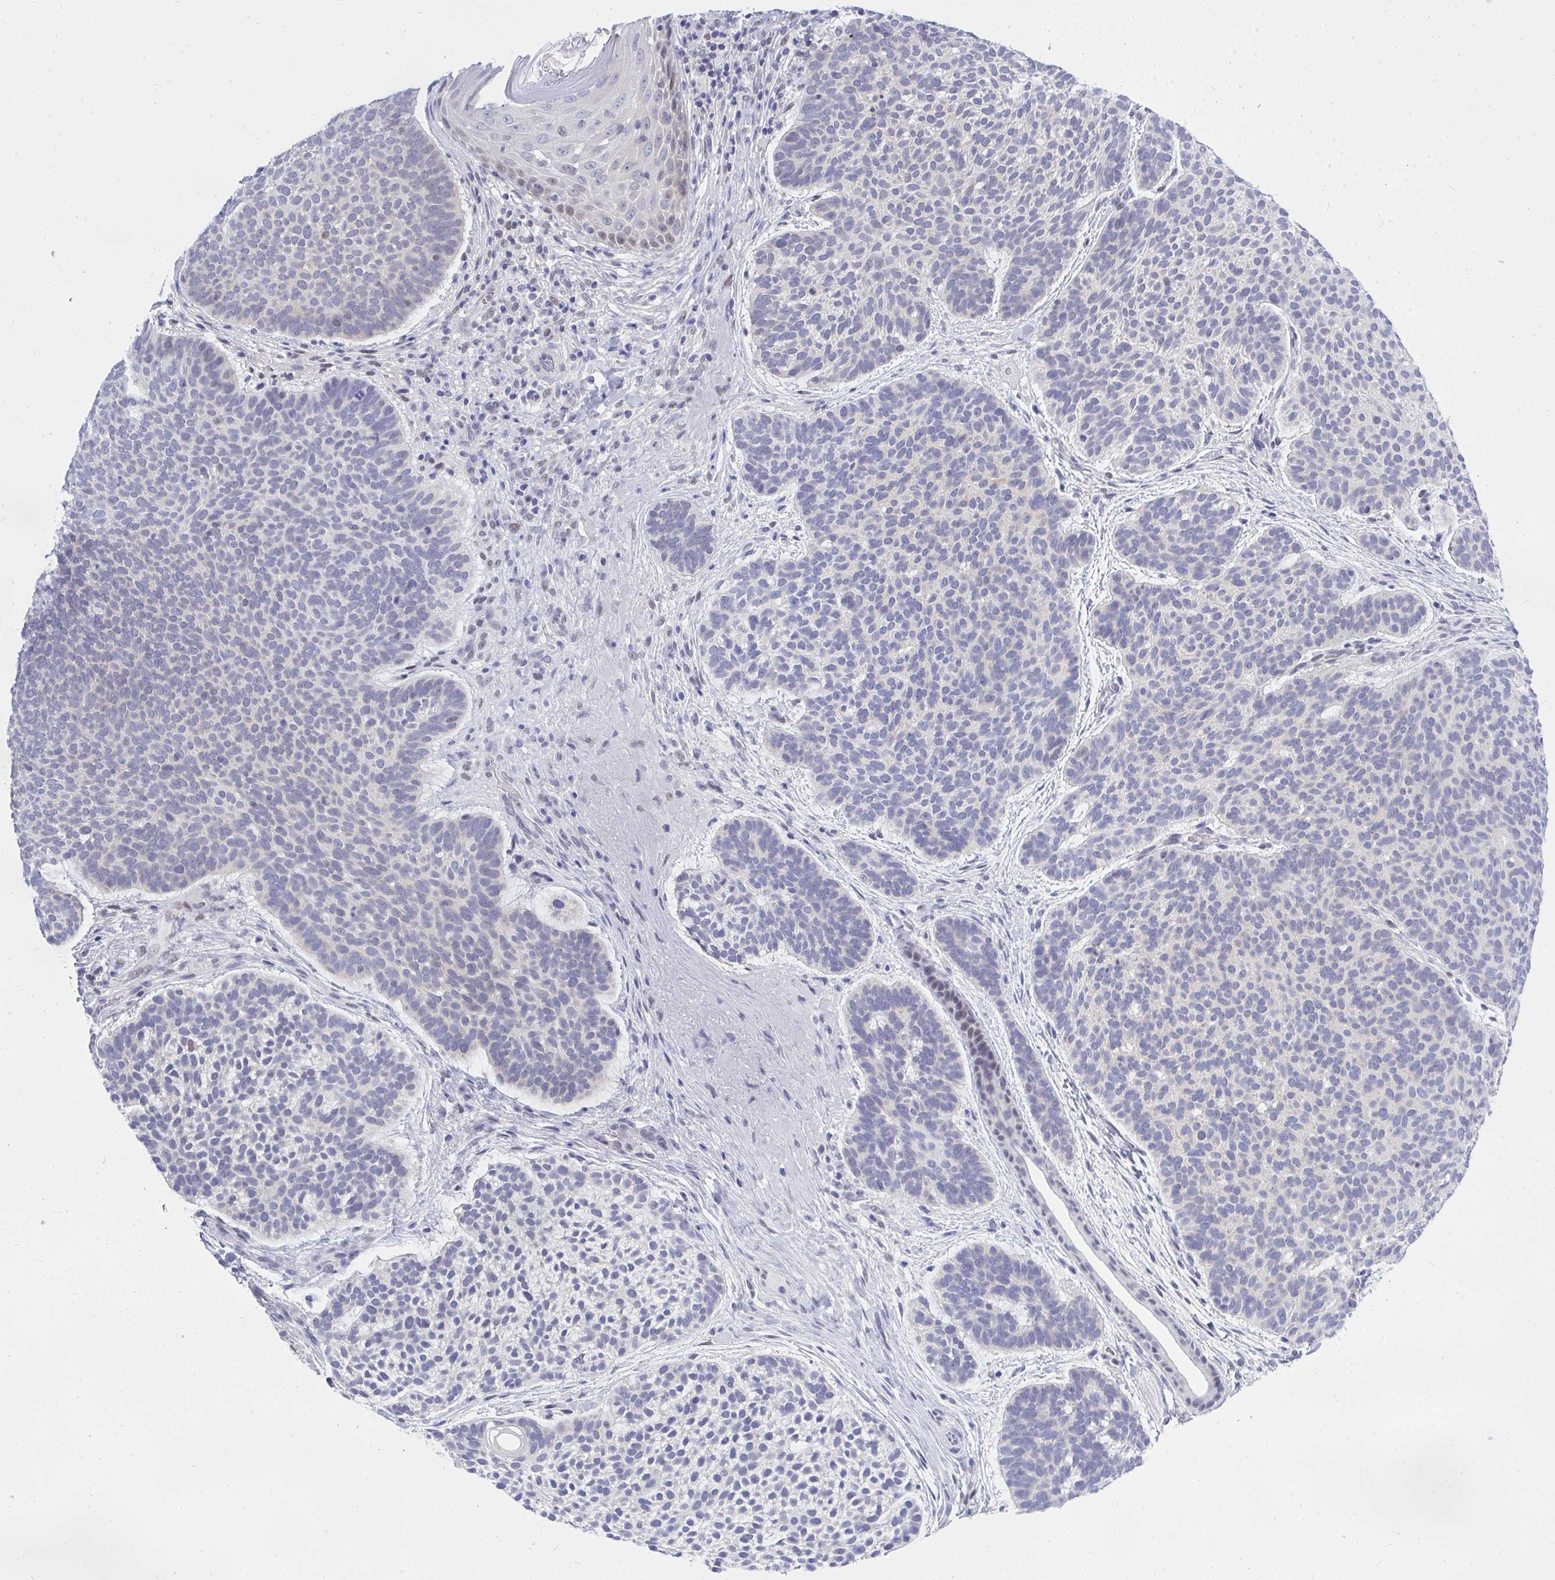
{"staining": {"intensity": "negative", "quantity": "none", "location": "none"}, "tissue": "skin cancer", "cell_type": "Tumor cells", "image_type": "cancer", "snomed": [{"axis": "morphology", "description": "Basal cell carcinoma"}, {"axis": "topography", "description": "Skin"}, {"axis": "topography", "description": "Skin of face"}], "caption": "IHC micrograph of neoplastic tissue: human skin cancer (basal cell carcinoma) stained with DAB exhibits no significant protein positivity in tumor cells.", "gene": "THOP1", "patient": {"sex": "male", "age": 73}}